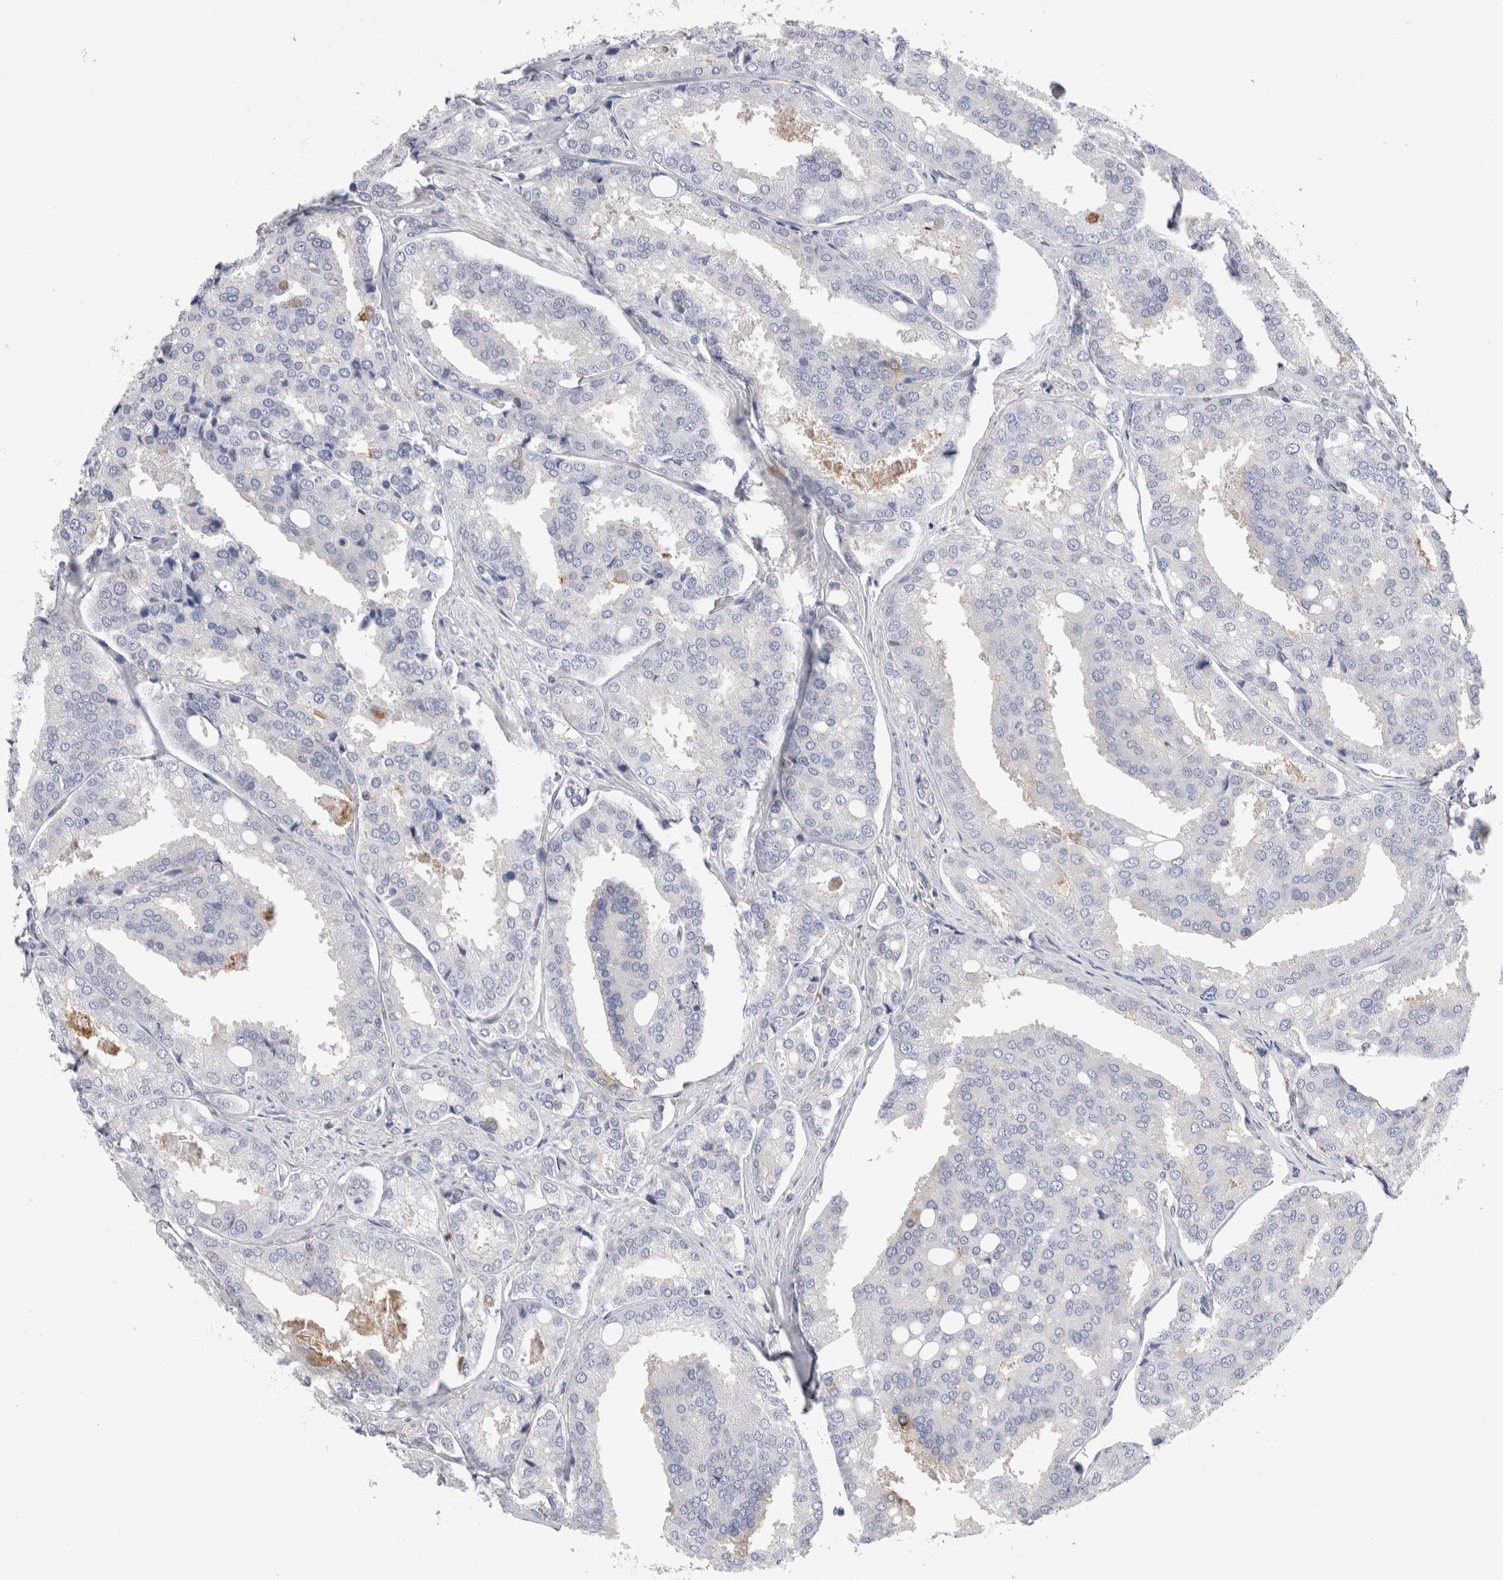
{"staining": {"intensity": "negative", "quantity": "none", "location": "none"}, "tissue": "prostate cancer", "cell_type": "Tumor cells", "image_type": "cancer", "snomed": [{"axis": "morphology", "description": "Adenocarcinoma, High grade"}, {"axis": "topography", "description": "Prostate"}], "caption": "IHC histopathology image of prostate high-grade adenocarcinoma stained for a protein (brown), which displays no positivity in tumor cells.", "gene": "RAB11FIP1", "patient": {"sex": "male", "age": 50}}